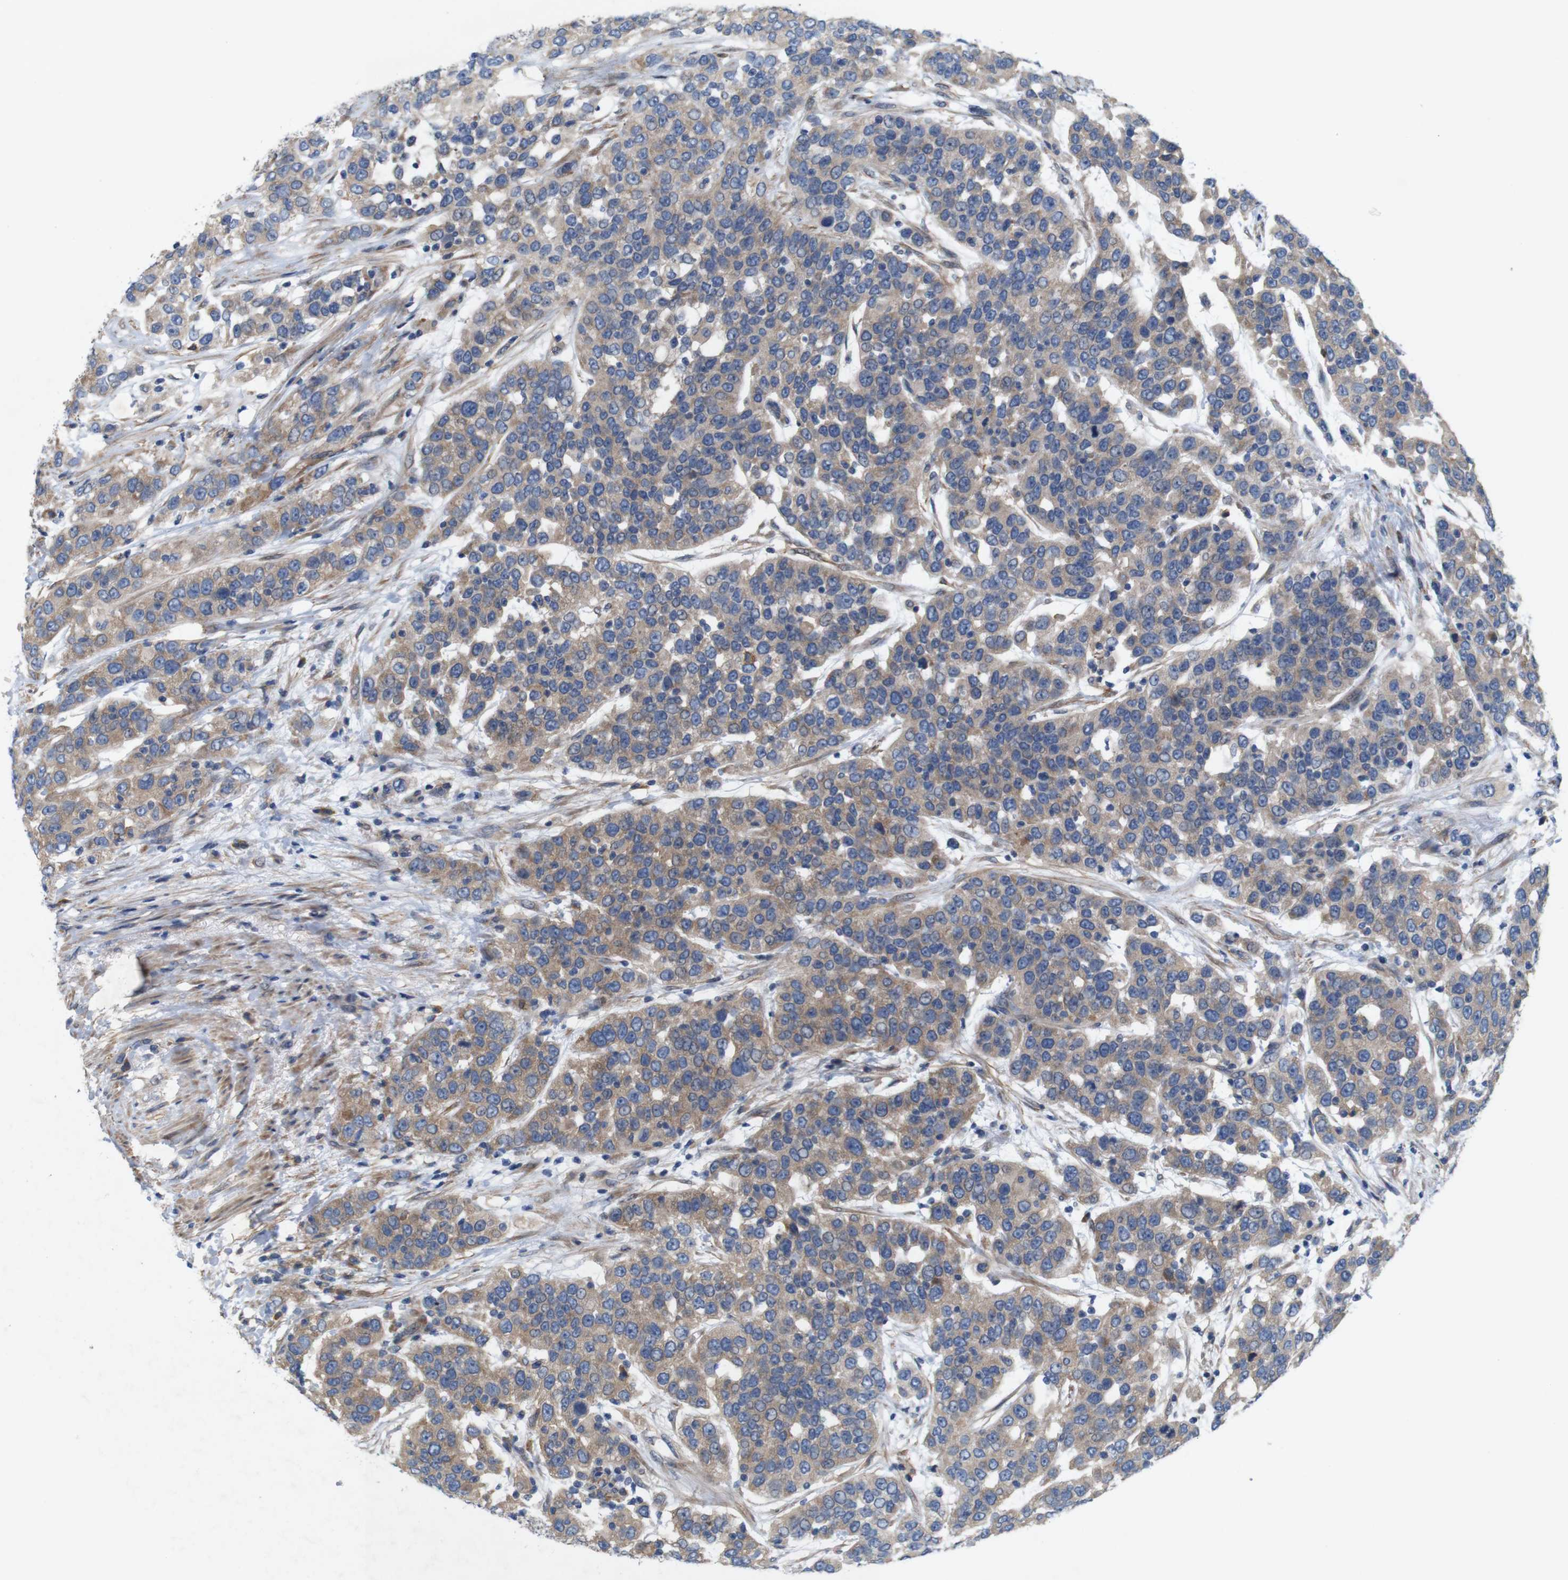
{"staining": {"intensity": "moderate", "quantity": ">75%", "location": "cytoplasmic/membranous"}, "tissue": "urothelial cancer", "cell_type": "Tumor cells", "image_type": "cancer", "snomed": [{"axis": "morphology", "description": "Urothelial carcinoma, High grade"}, {"axis": "topography", "description": "Urinary bladder"}], "caption": "Immunohistochemical staining of urothelial cancer reveals medium levels of moderate cytoplasmic/membranous staining in about >75% of tumor cells.", "gene": "SIGLEC8", "patient": {"sex": "female", "age": 80}}